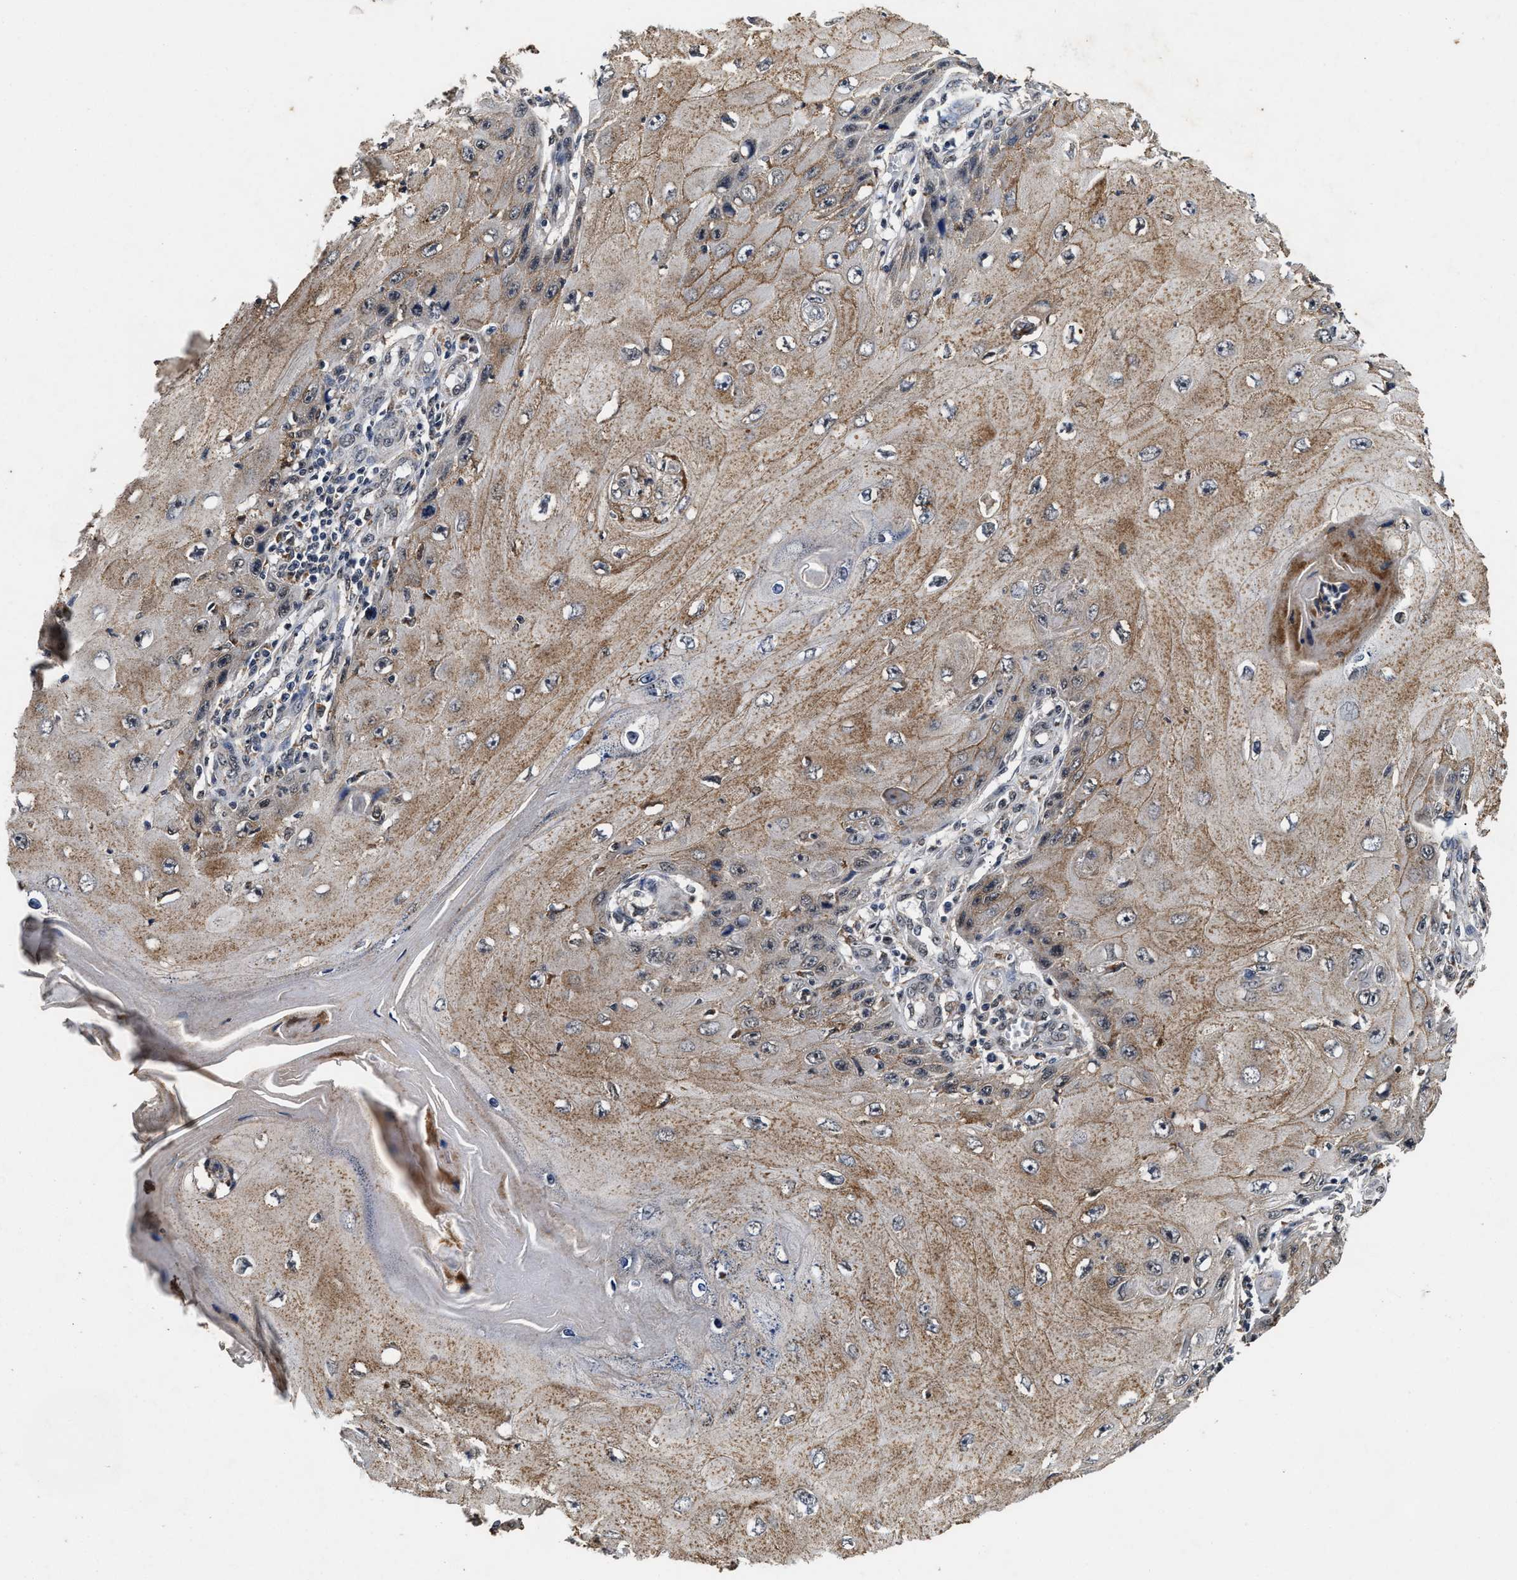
{"staining": {"intensity": "moderate", "quantity": ">75%", "location": "cytoplasmic/membranous"}, "tissue": "skin cancer", "cell_type": "Tumor cells", "image_type": "cancer", "snomed": [{"axis": "morphology", "description": "Squamous cell carcinoma, NOS"}, {"axis": "topography", "description": "Skin"}], "caption": "Moderate cytoplasmic/membranous positivity for a protein is seen in approximately >75% of tumor cells of skin cancer (squamous cell carcinoma) using immunohistochemistry (IHC).", "gene": "ACOX1", "patient": {"sex": "female", "age": 73}}